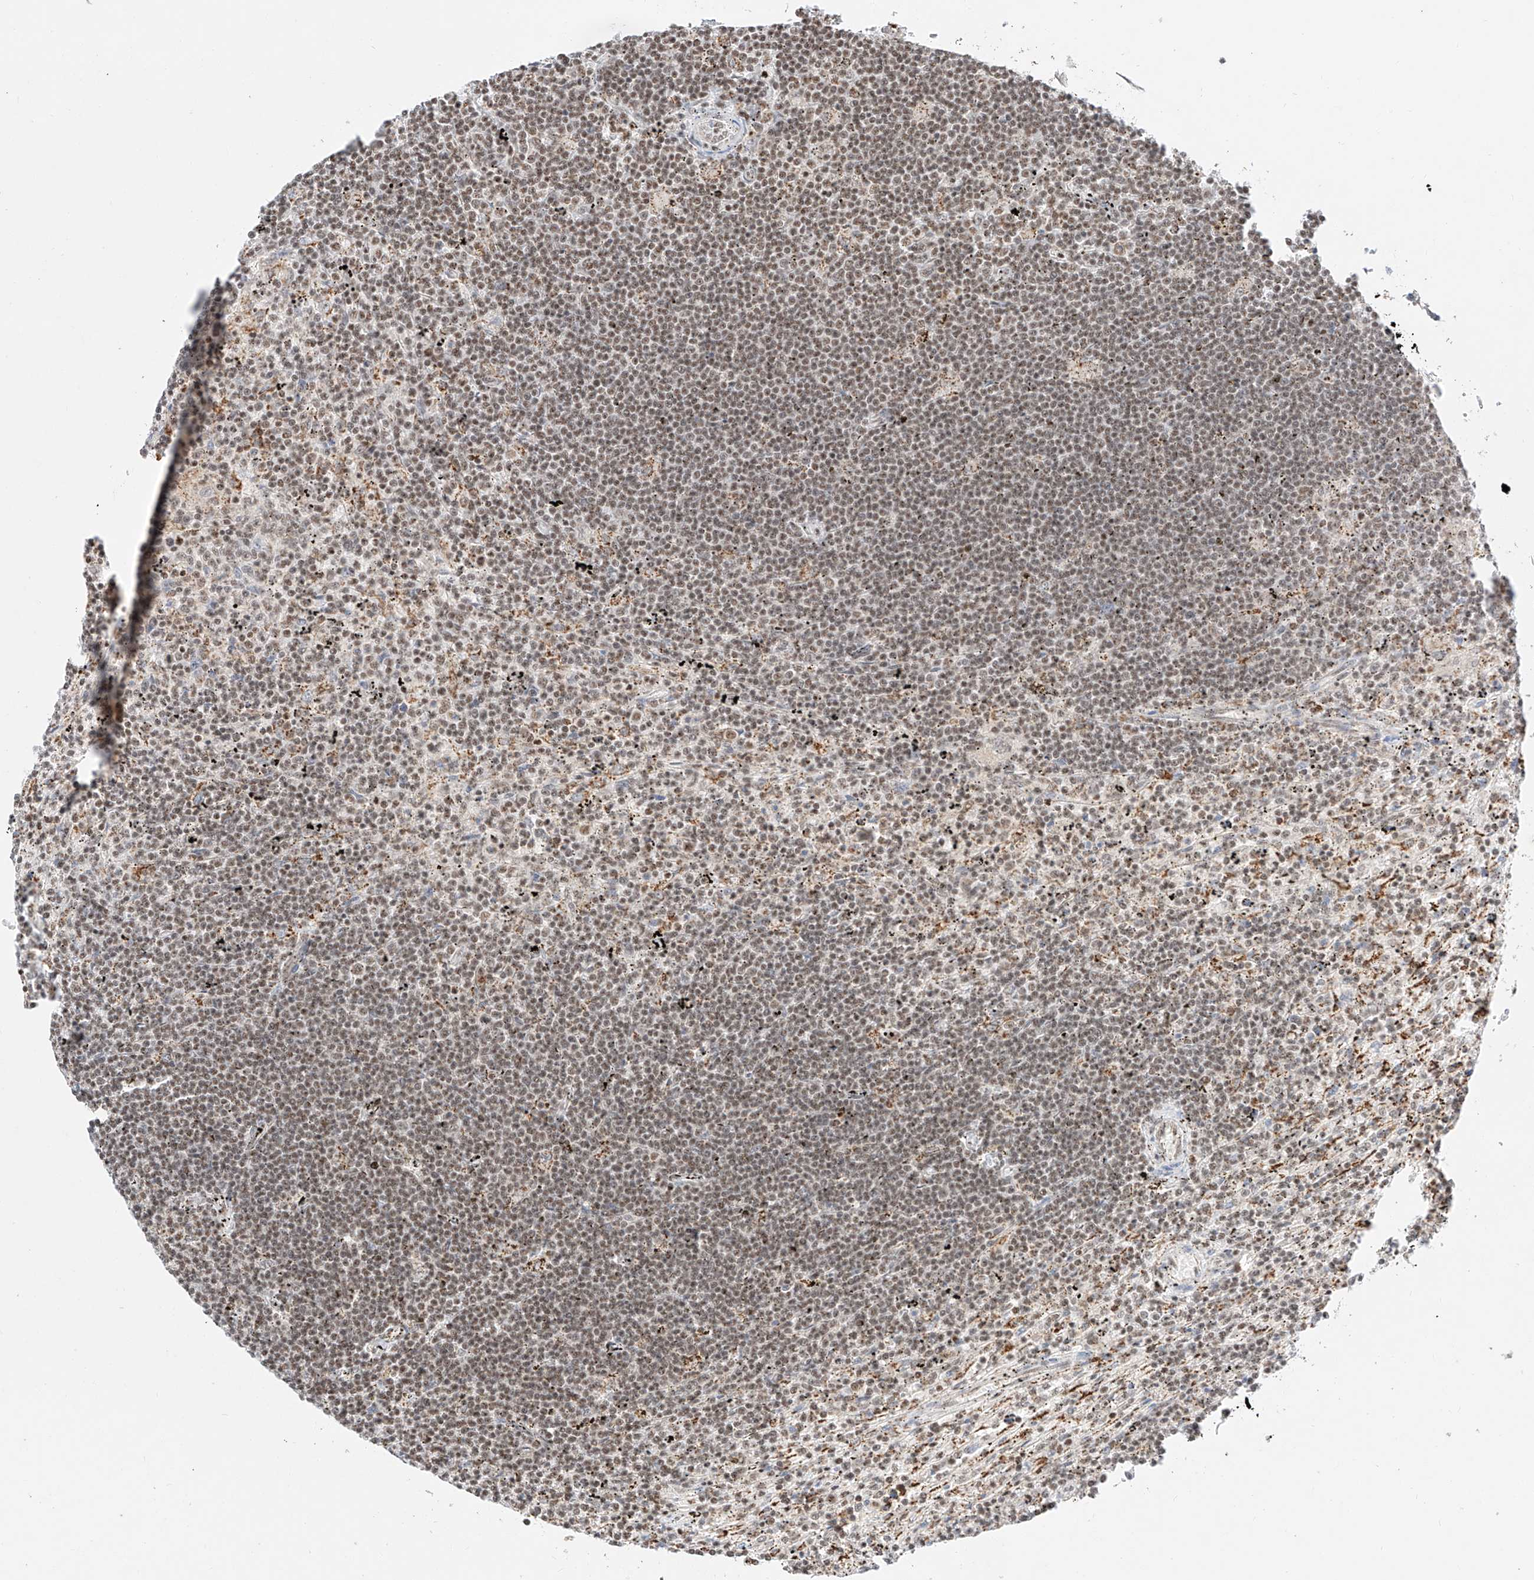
{"staining": {"intensity": "weak", "quantity": ">75%", "location": "nuclear"}, "tissue": "lymphoma", "cell_type": "Tumor cells", "image_type": "cancer", "snomed": [{"axis": "morphology", "description": "Malignant lymphoma, non-Hodgkin's type, Low grade"}, {"axis": "topography", "description": "Spleen"}], "caption": "High-magnification brightfield microscopy of malignant lymphoma, non-Hodgkin's type (low-grade) stained with DAB (3,3'-diaminobenzidine) (brown) and counterstained with hematoxylin (blue). tumor cells exhibit weak nuclear positivity is appreciated in about>75% of cells. (brown staining indicates protein expression, while blue staining denotes nuclei).", "gene": "NRF1", "patient": {"sex": "male", "age": 76}}